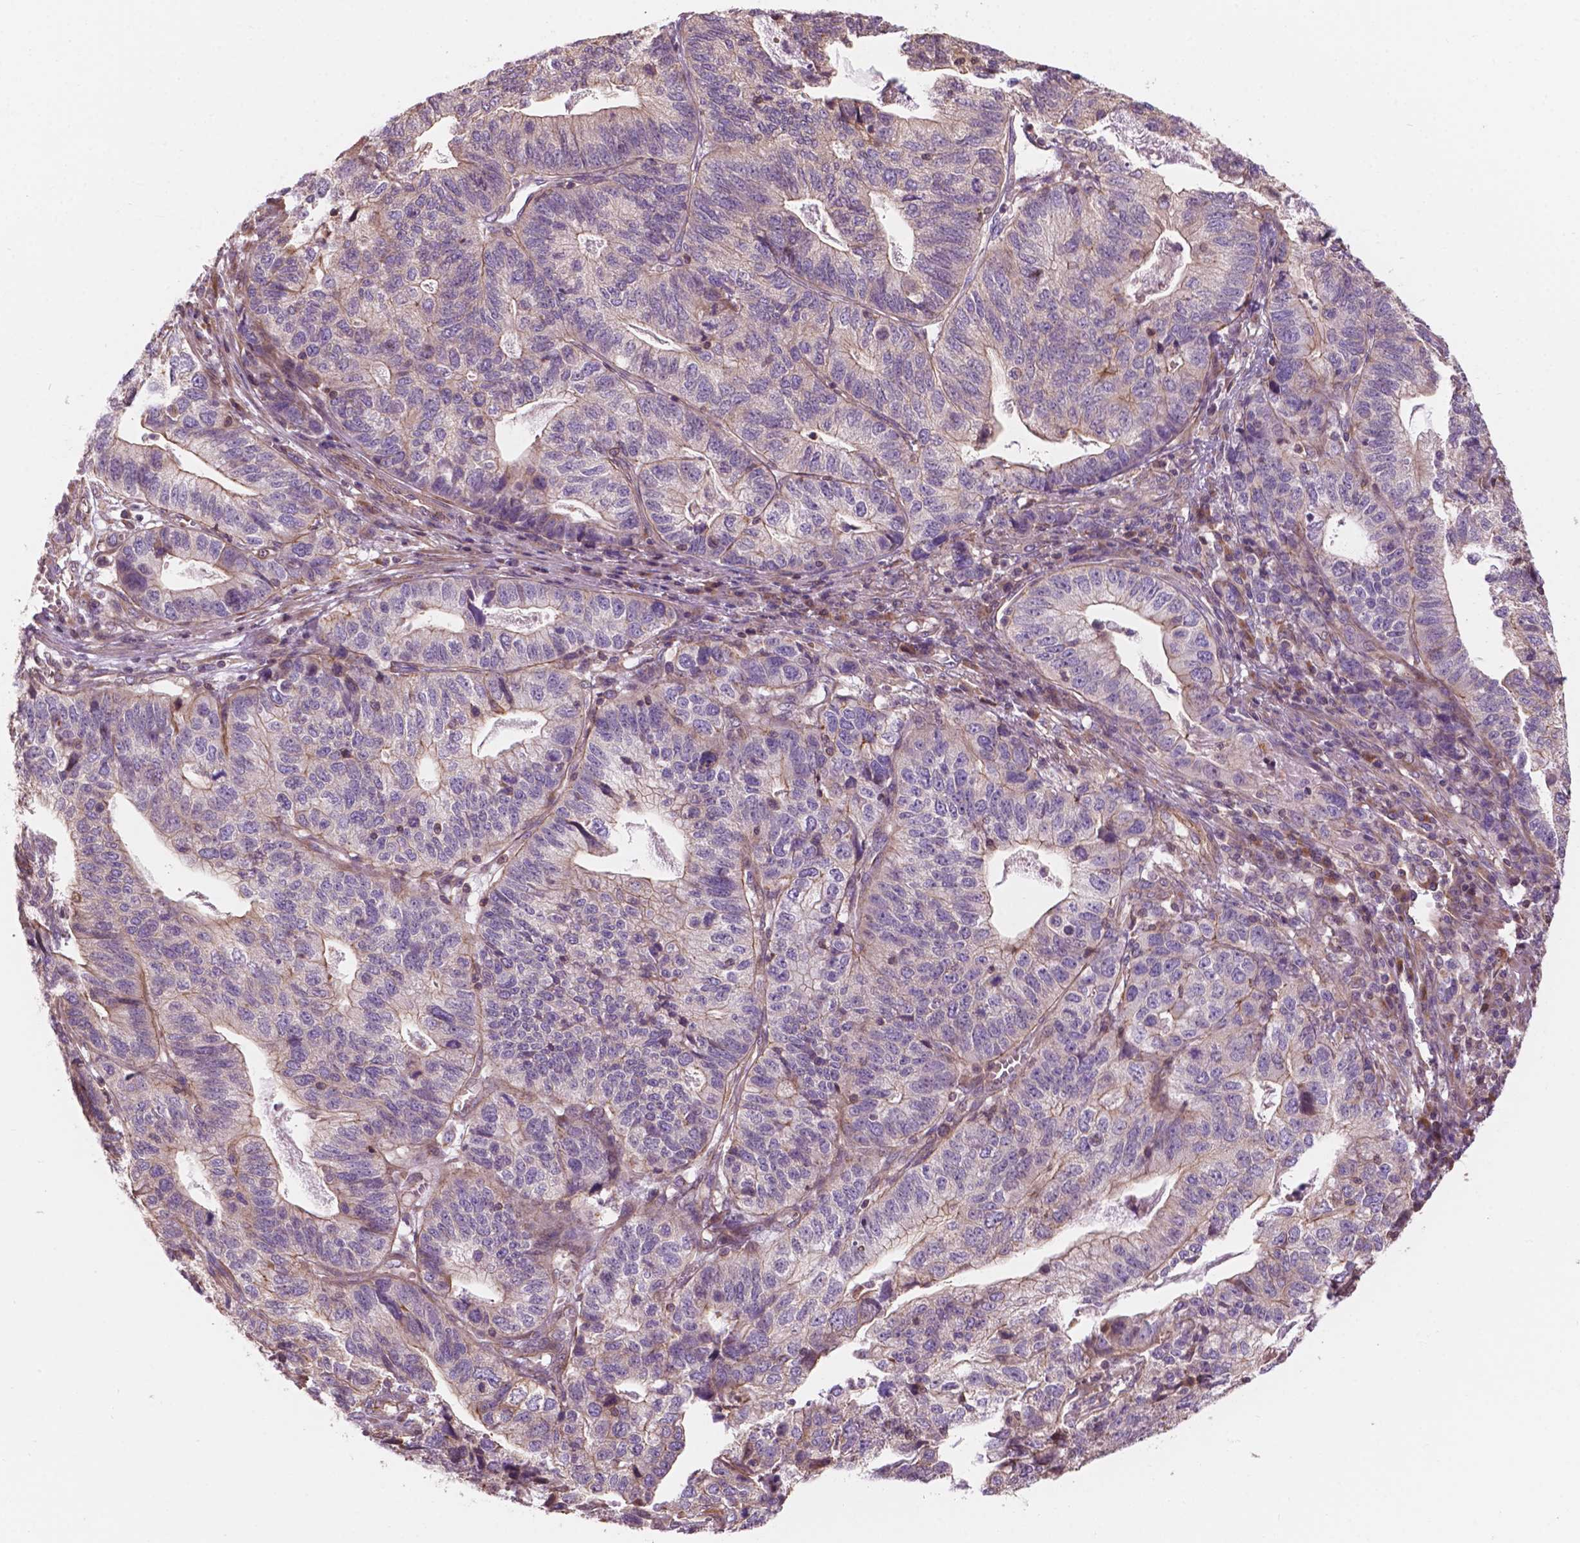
{"staining": {"intensity": "weak", "quantity": "<25%", "location": "cytoplasmic/membranous"}, "tissue": "stomach cancer", "cell_type": "Tumor cells", "image_type": "cancer", "snomed": [{"axis": "morphology", "description": "Adenocarcinoma, NOS"}, {"axis": "topography", "description": "Stomach, upper"}], "caption": "Tumor cells show no significant expression in stomach cancer (adenocarcinoma).", "gene": "SURF4", "patient": {"sex": "female", "age": 67}}